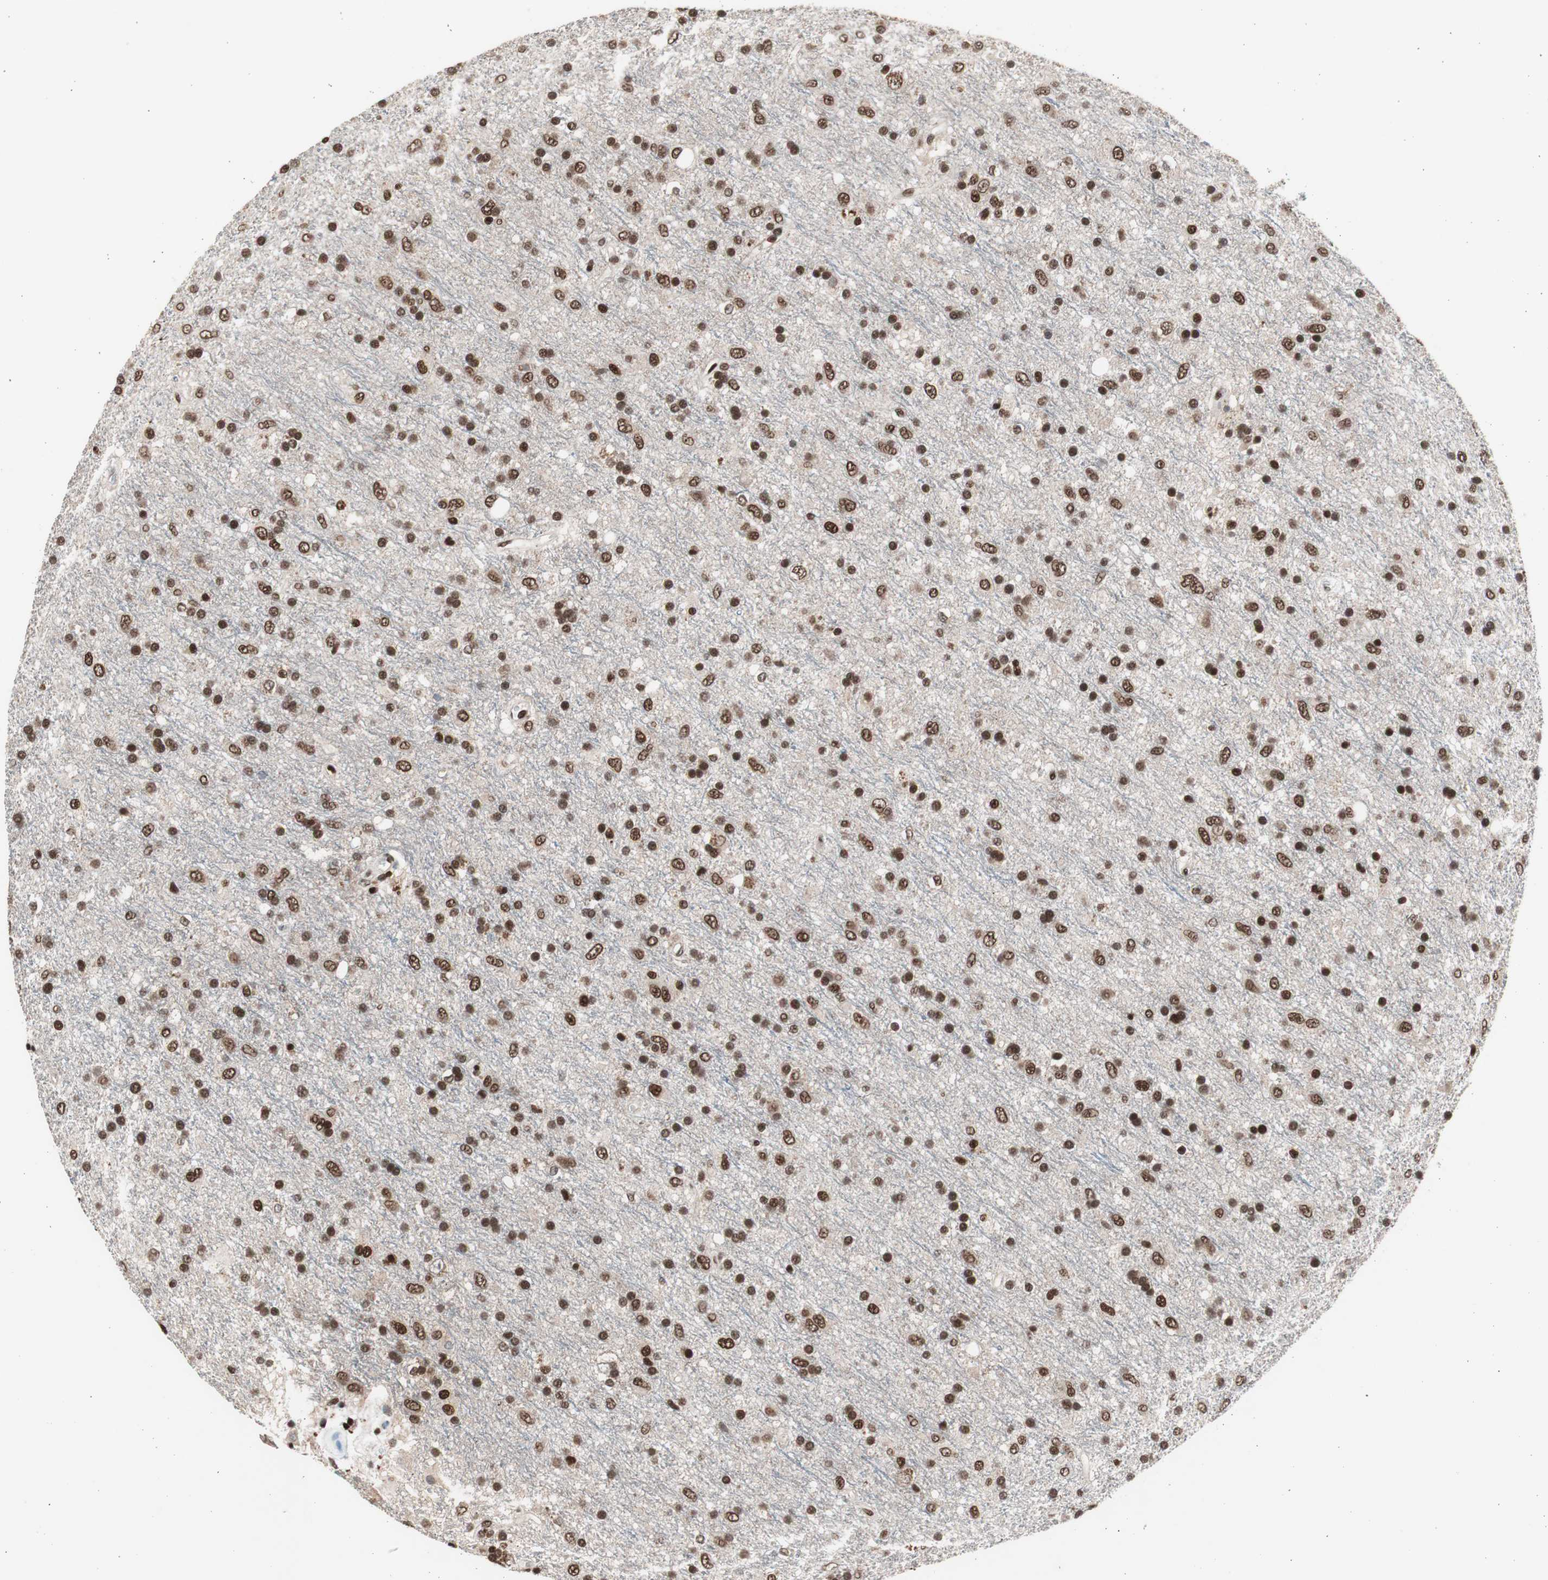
{"staining": {"intensity": "strong", "quantity": ">75%", "location": "nuclear"}, "tissue": "glioma", "cell_type": "Tumor cells", "image_type": "cancer", "snomed": [{"axis": "morphology", "description": "Glioma, malignant, Low grade"}, {"axis": "topography", "description": "Brain"}], "caption": "DAB (3,3'-diaminobenzidine) immunohistochemical staining of human glioma exhibits strong nuclear protein positivity in approximately >75% of tumor cells.", "gene": "RPA1", "patient": {"sex": "male", "age": 77}}